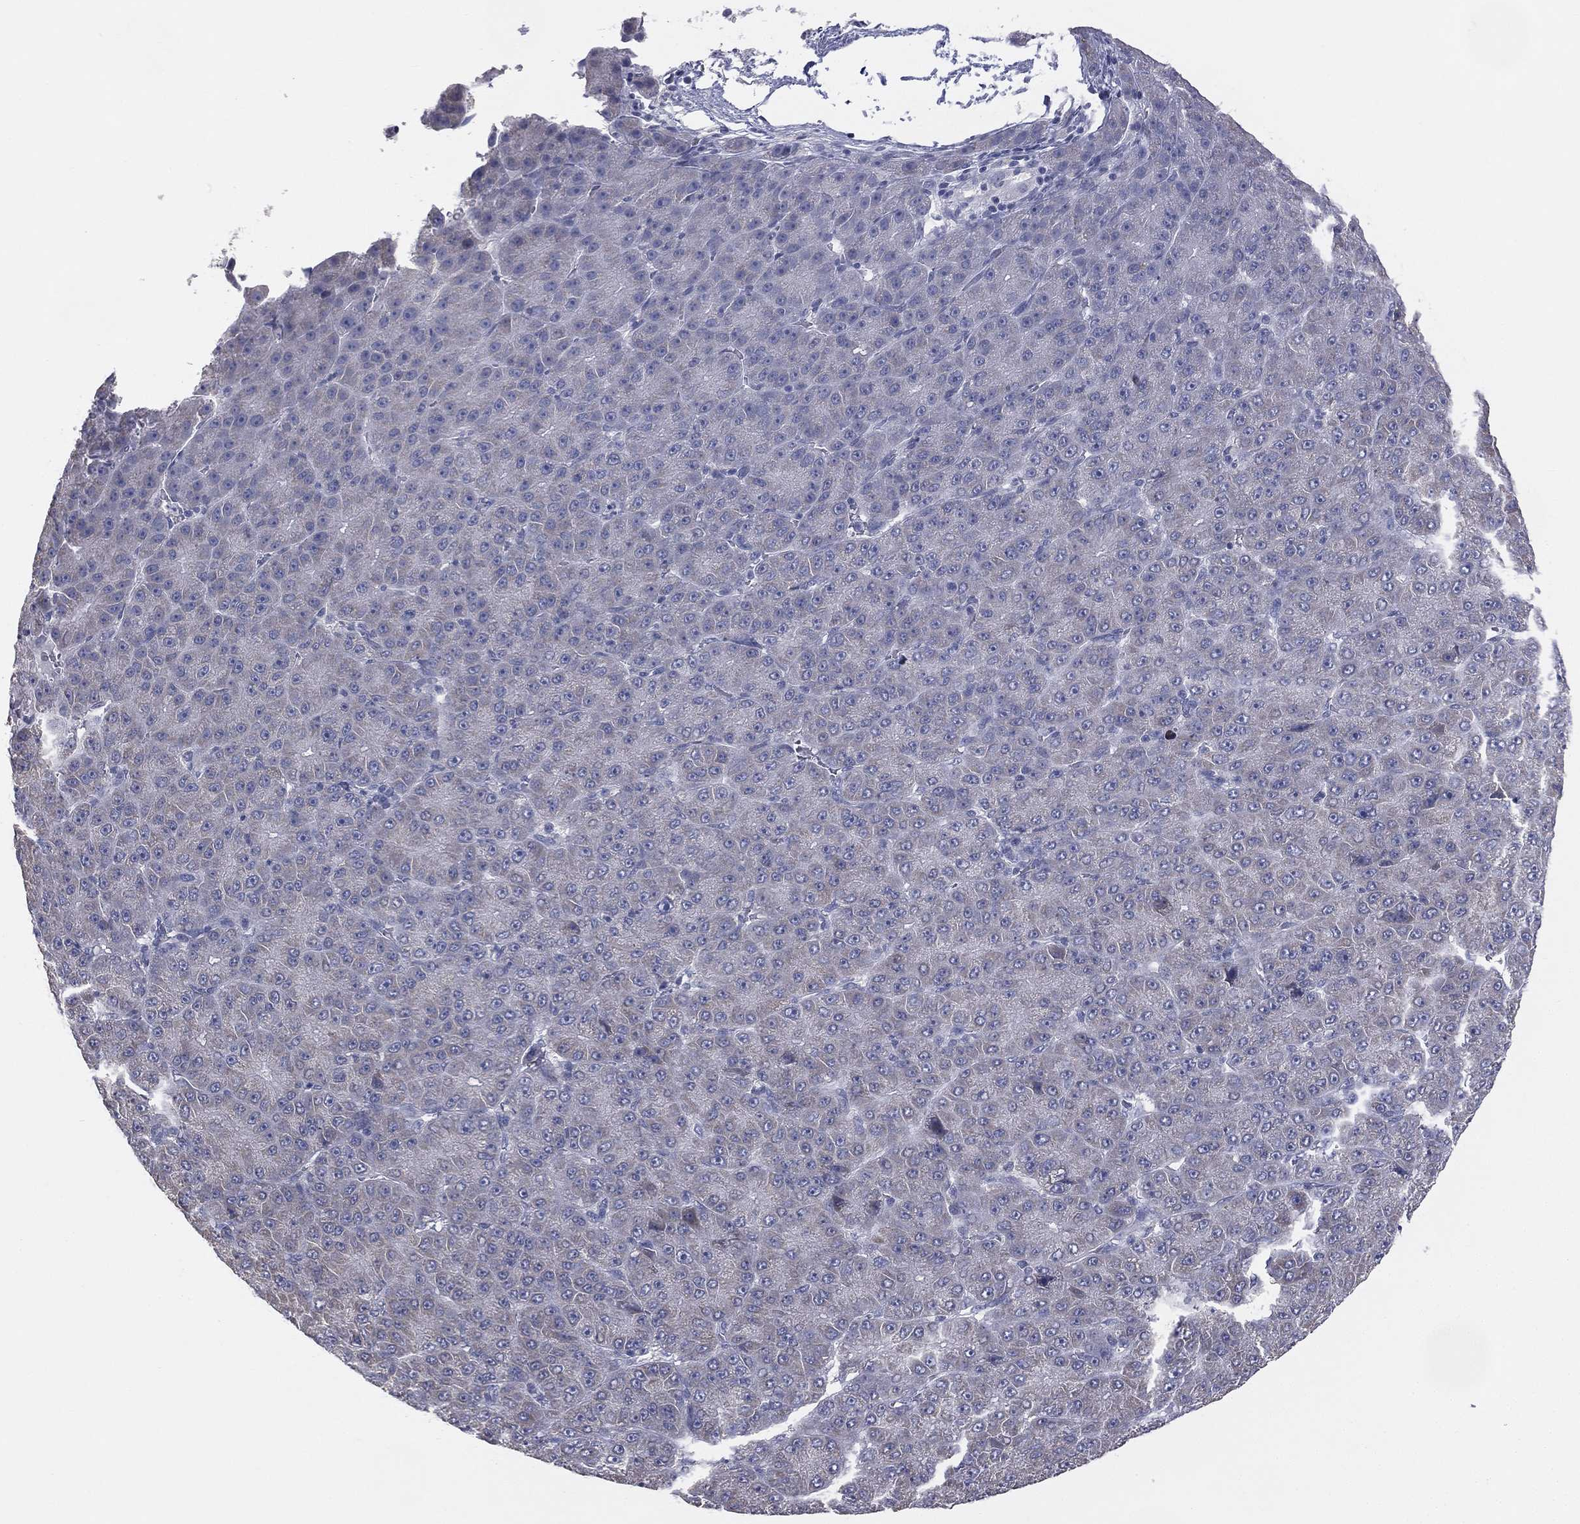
{"staining": {"intensity": "negative", "quantity": "none", "location": "none"}, "tissue": "liver cancer", "cell_type": "Tumor cells", "image_type": "cancer", "snomed": [{"axis": "morphology", "description": "Carcinoma, Hepatocellular, NOS"}, {"axis": "topography", "description": "Liver"}], "caption": "The IHC photomicrograph has no significant staining in tumor cells of liver cancer (hepatocellular carcinoma) tissue.", "gene": "DMKN", "patient": {"sex": "male", "age": 67}}